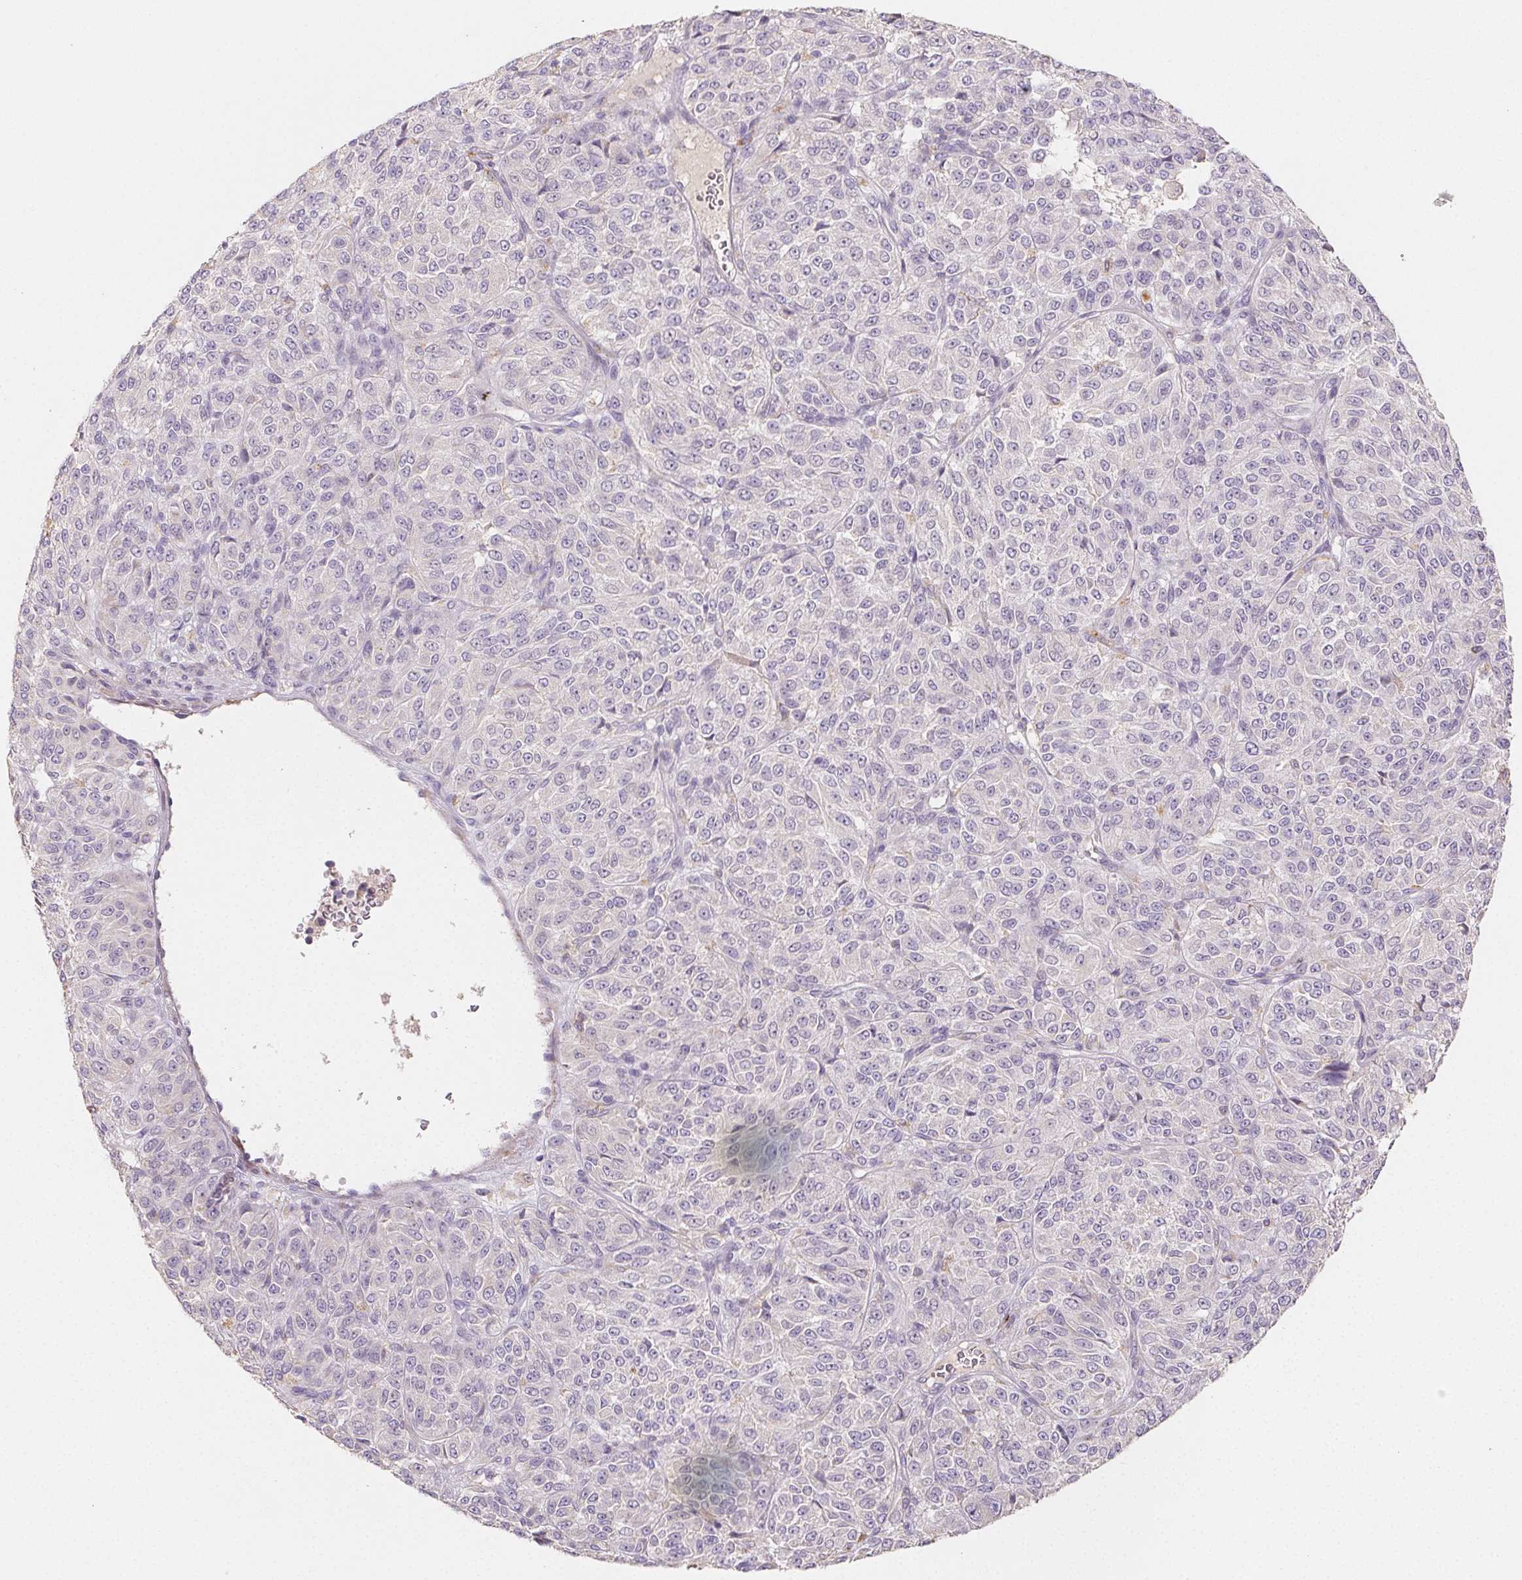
{"staining": {"intensity": "negative", "quantity": "none", "location": "none"}, "tissue": "melanoma", "cell_type": "Tumor cells", "image_type": "cancer", "snomed": [{"axis": "morphology", "description": "Malignant melanoma, Metastatic site"}, {"axis": "topography", "description": "Brain"}], "caption": "Malignant melanoma (metastatic site) was stained to show a protein in brown. There is no significant positivity in tumor cells.", "gene": "ACVR1B", "patient": {"sex": "female", "age": 56}}